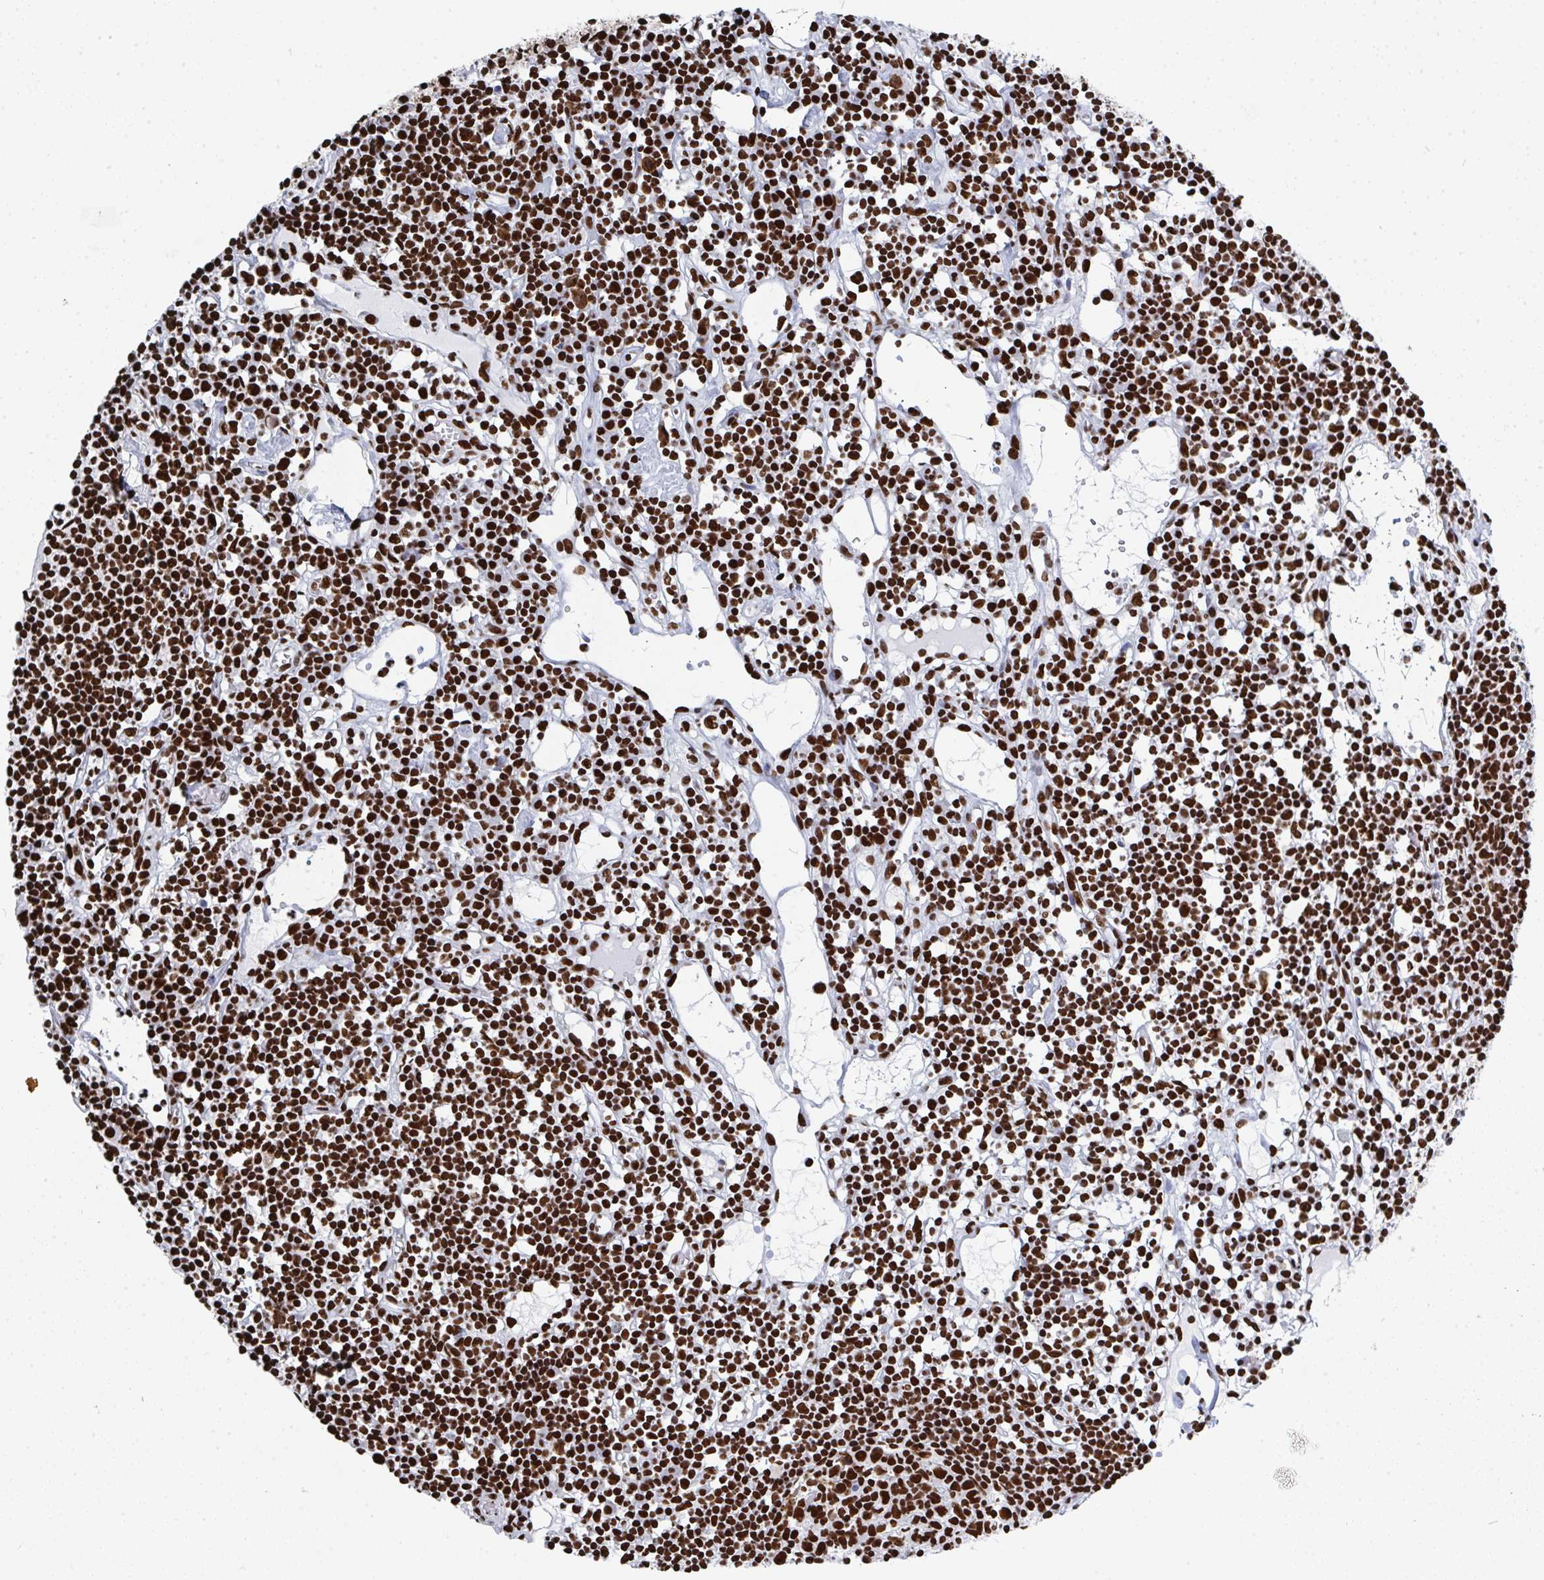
{"staining": {"intensity": "strong", "quantity": ">75%", "location": "nuclear"}, "tissue": "lymph node", "cell_type": "Germinal center cells", "image_type": "normal", "snomed": [{"axis": "morphology", "description": "Normal tissue, NOS"}, {"axis": "topography", "description": "Lymph node"}], "caption": "Germinal center cells exhibit high levels of strong nuclear staining in about >75% of cells in normal human lymph node. (DAB (3,3'-diaminobenzidine) = brown stain, brightfield microscopy at high magnification).", "gene": "GAR1", "patient": {"sex": "female", "age": 78}}